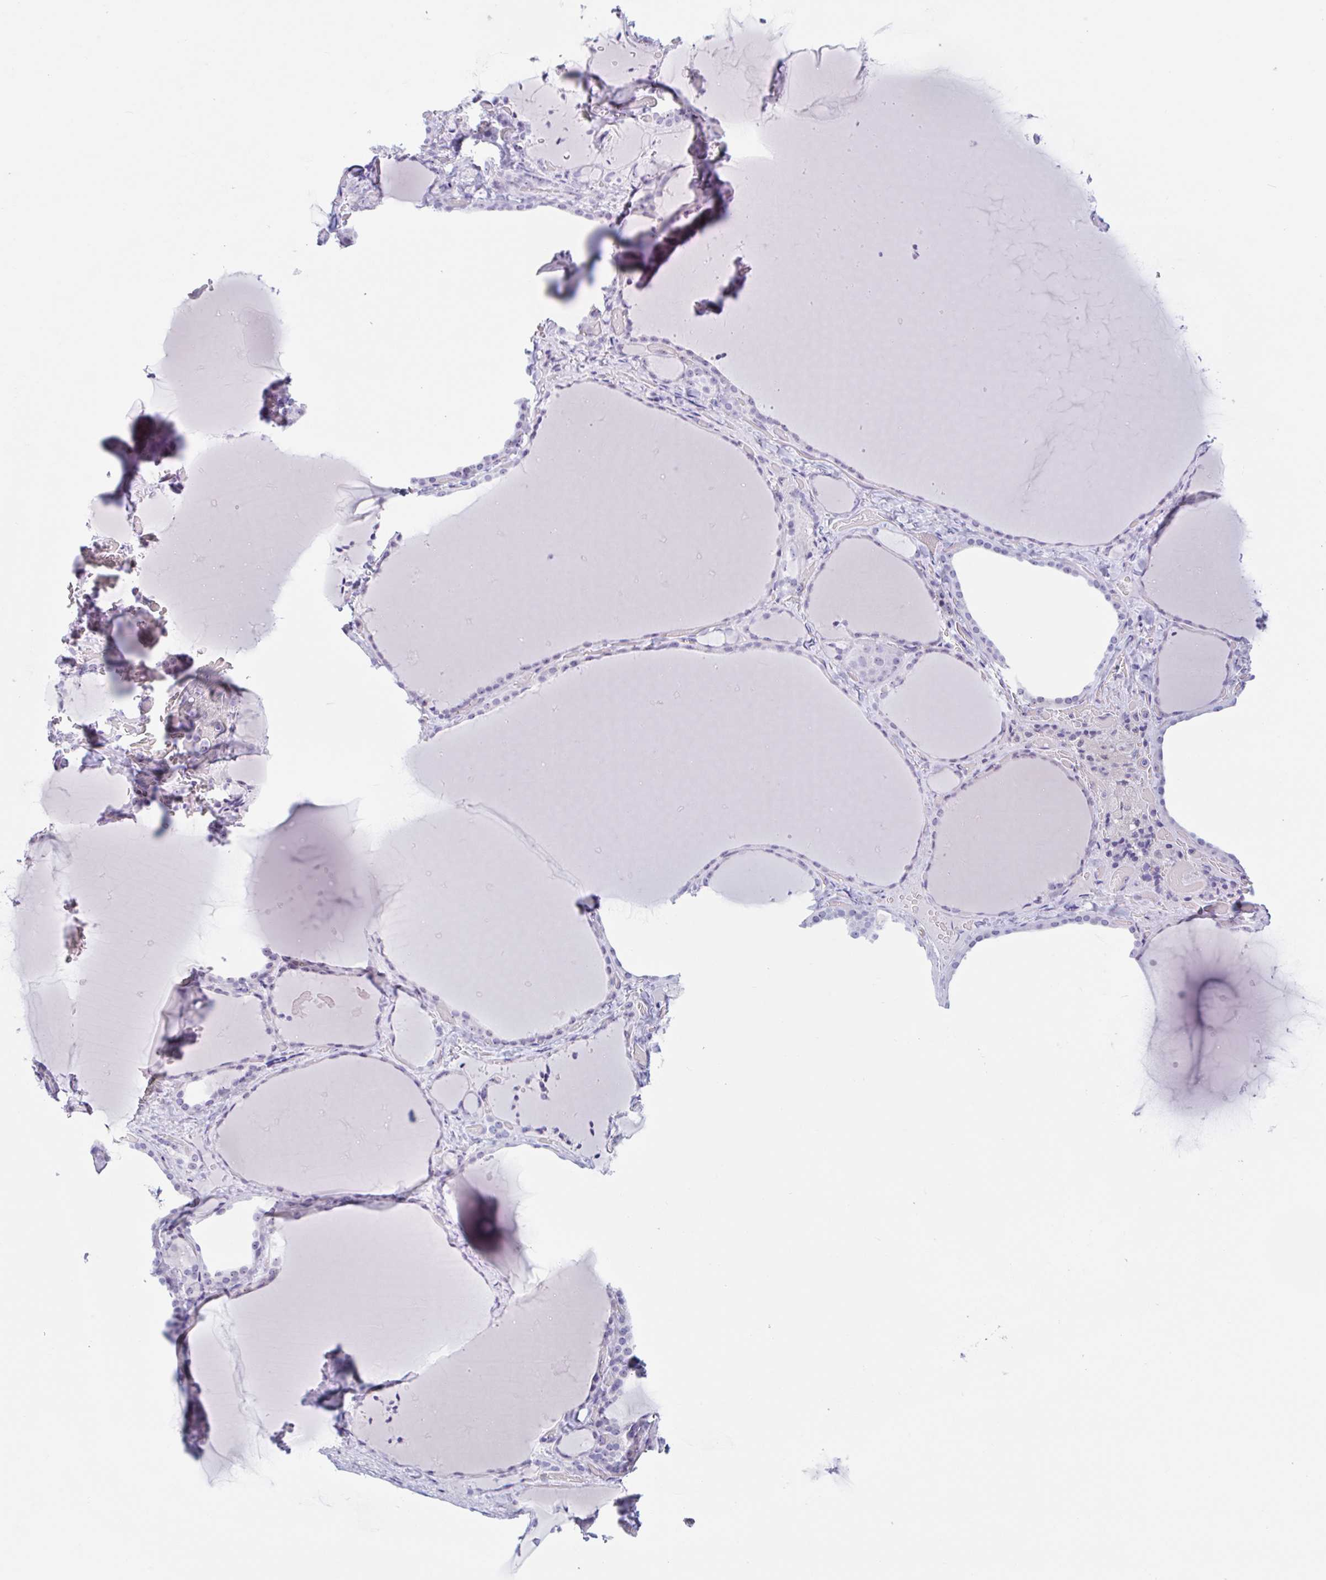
{"staining": {"intensity": "moderate", "quantity": "<25%", "location": "nuclear"}, "tissue": "thyroid gland", "cell_type": "Glandular cells", "image_type": "normal", "snomed": [{"axis": "morphology", "description": "Normal tissue, NOS"}, {"axis": "topography", "description": "Thyroid gland"}], "caption": "Brown immunohistochemical staining in normal thyroid gland exhibits moderate nuclear positivity in approximately <25% of glandular cells.", "gene": "LENG9", "patient": {"sex": "female", "age": 36}}